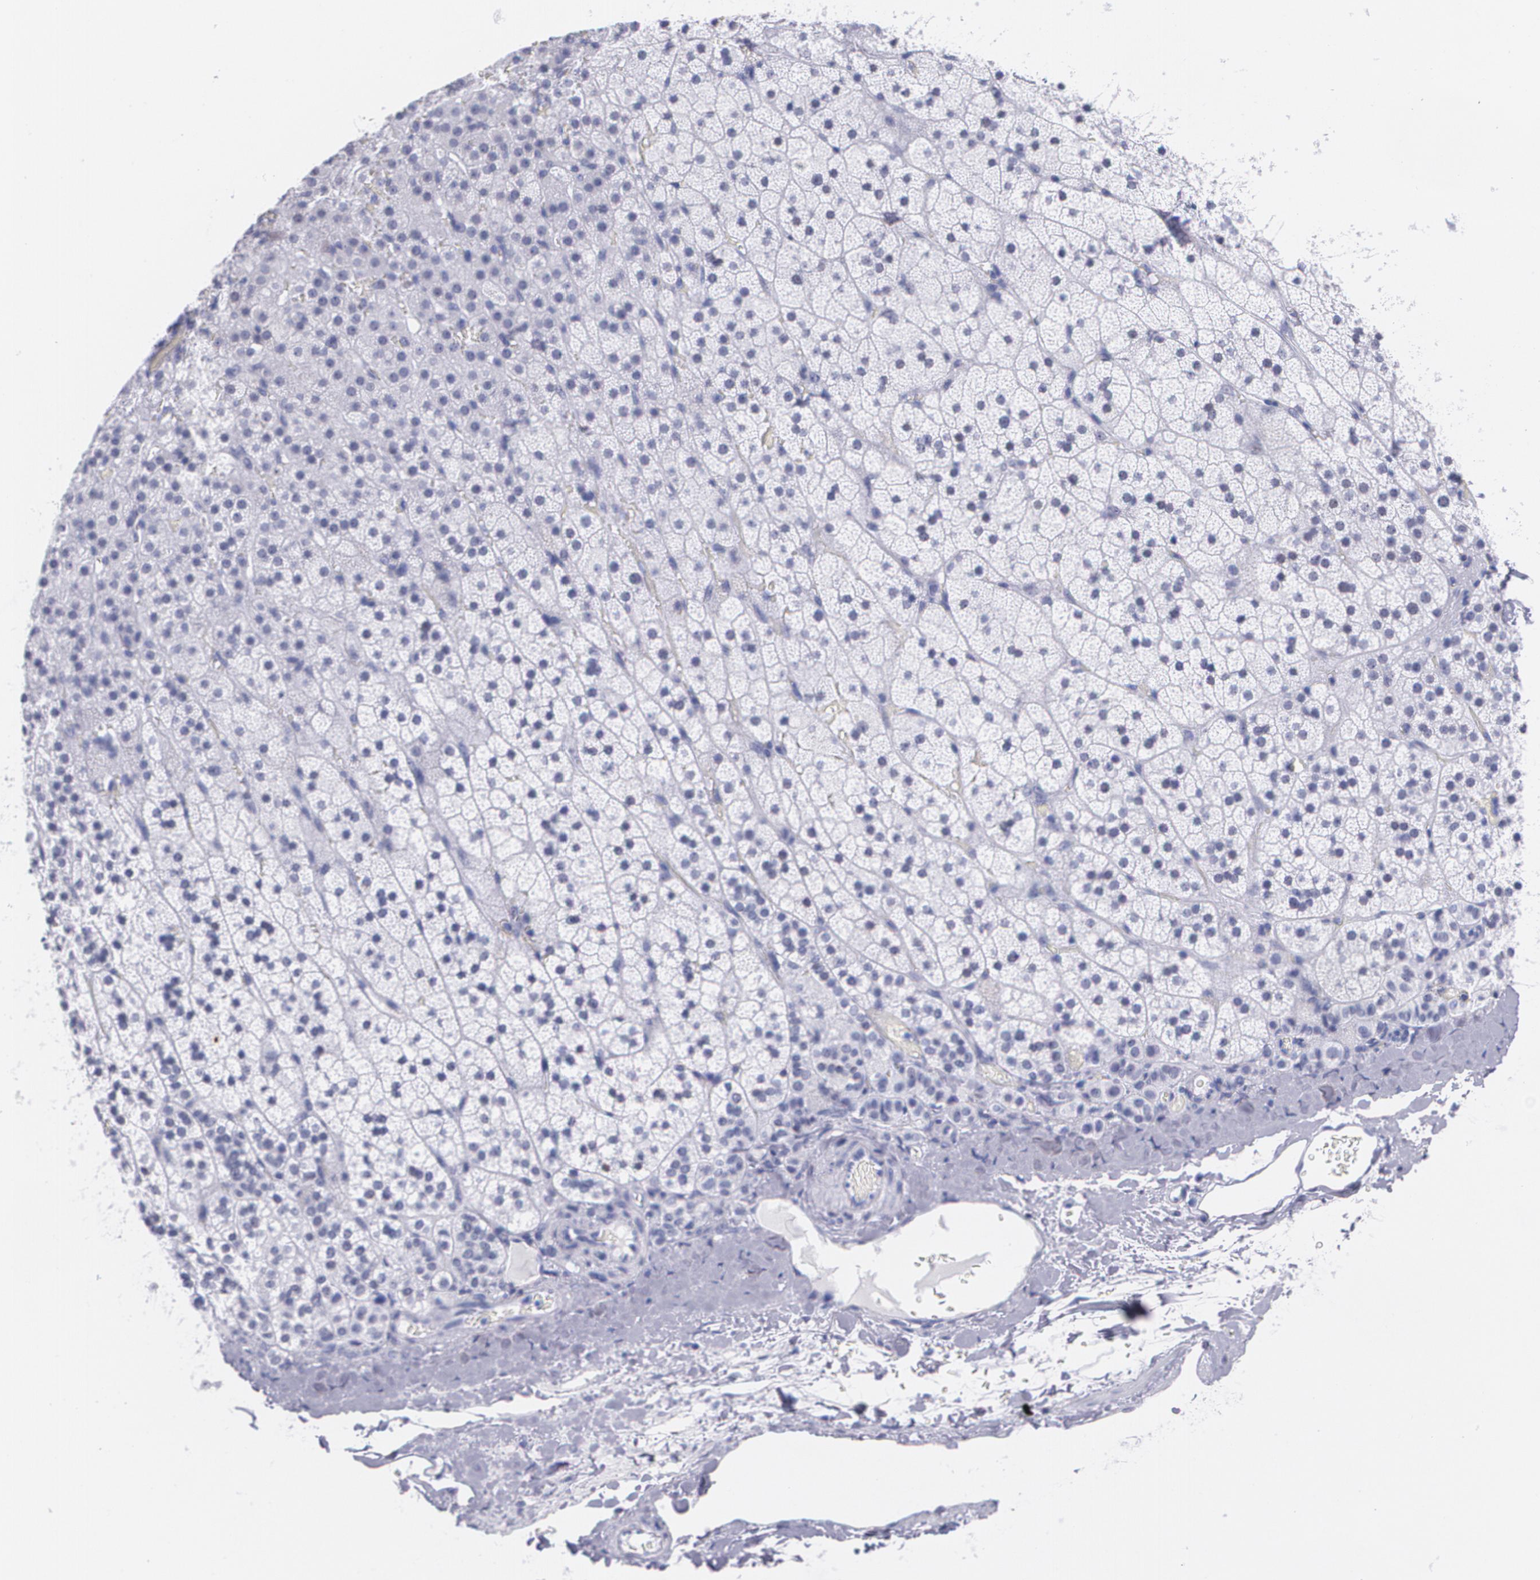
{"staining": {"intensity": "negative", "quantity": "none", "location": "none"}, "tissue": "adrenal gland", "cell_type": "Glandular cells", "image_type": "normal", "snomed": [{"axis": "morphology", "description": "Normal tissue, NOS"}, {"axis": "topography", "description": "Adrenal gland"}], "caption": "IHC micrograph of normal human adrenal gland stained for a protein (brown), which displays no positivity in glandular cells. The staining is performed using DAB (3,3'-diaminobenzidine) brown chromogen with nuclei counter-stained in using hematoxylin.", "gene": "TP53", "patient": {"sex": "male", "age": 35}}